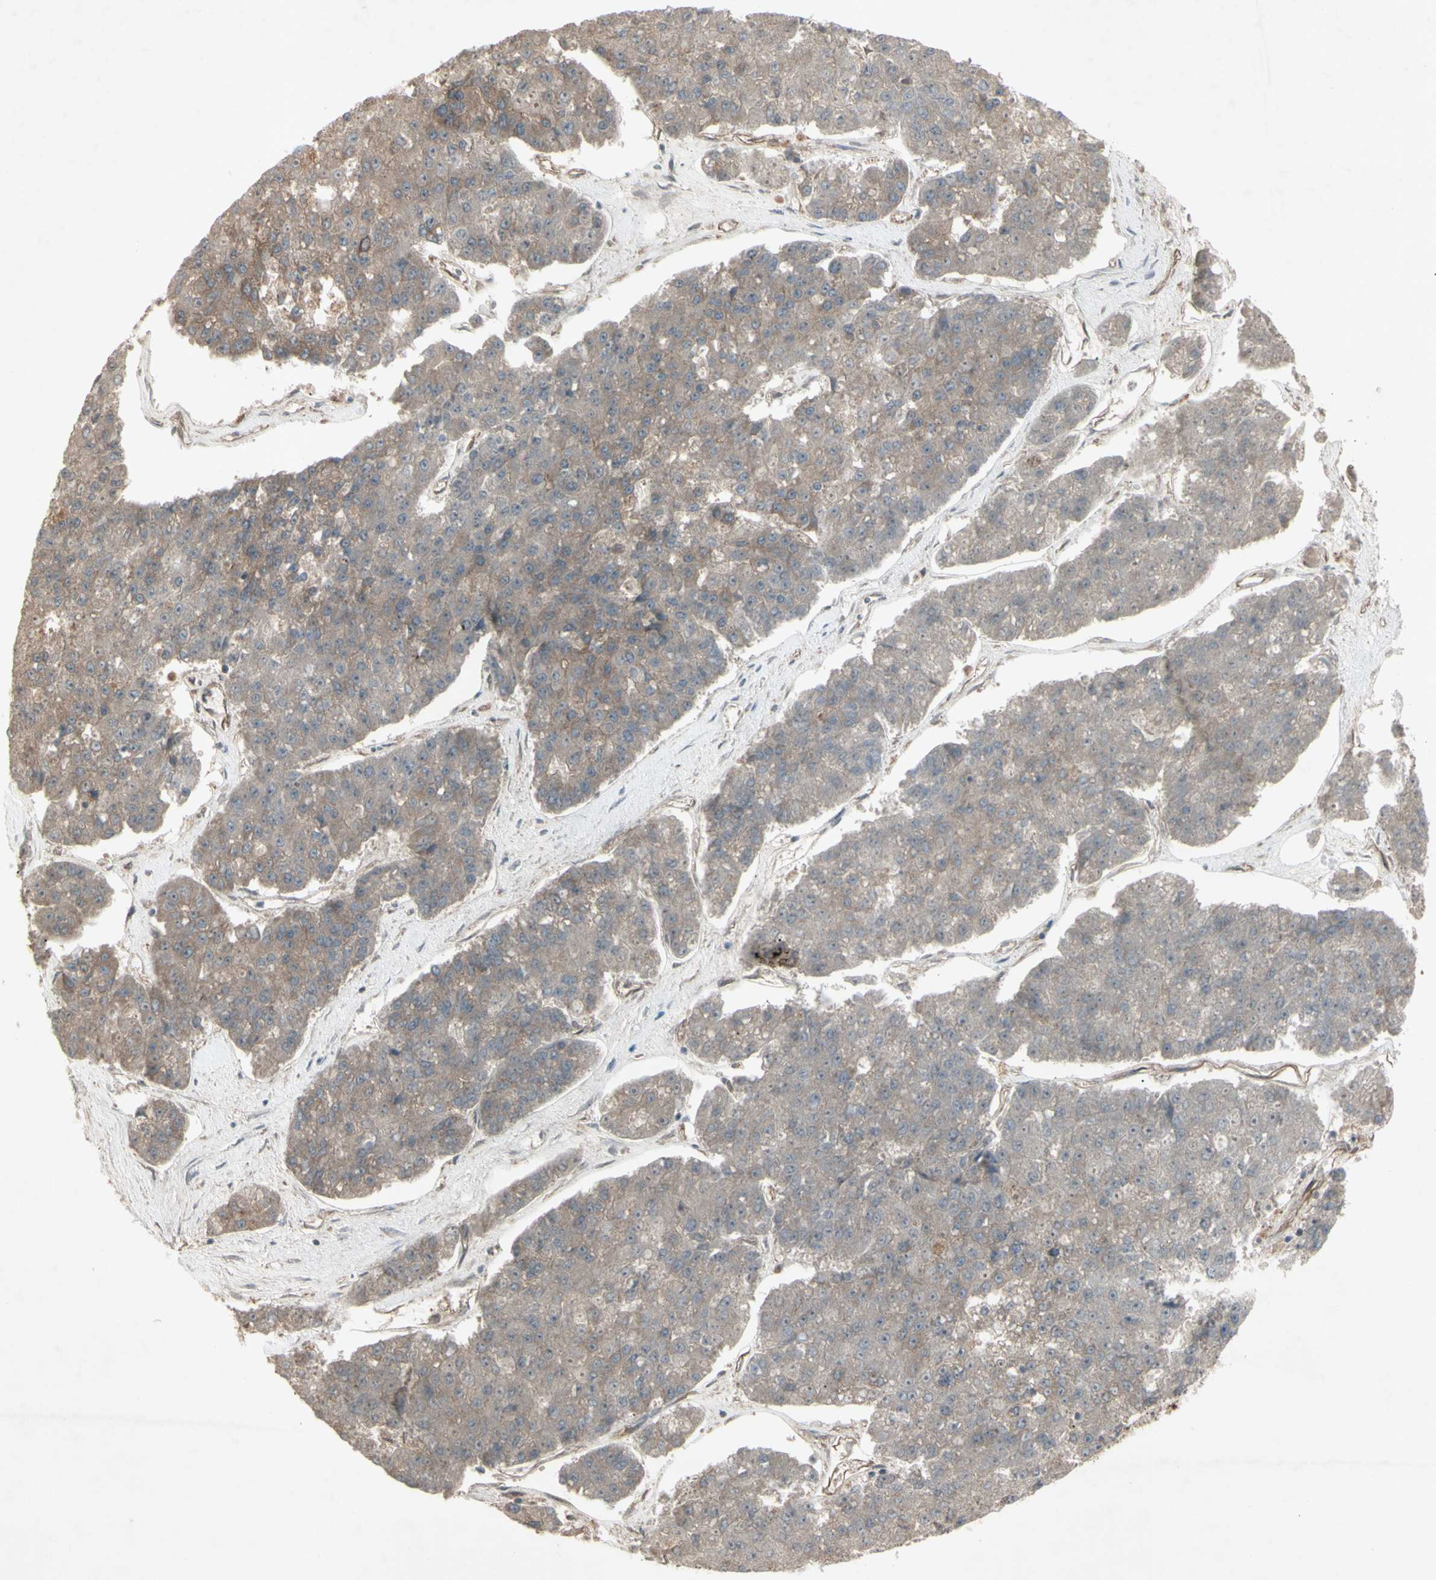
{"staining": {"intensity": "weak", "quantity": ">75%", "location": "cytoplasmic/membranous"}, "tissue": "pancreatic cancer", "cell_type": "Tumor cells", "image_type": "cancer", "snomed": [{"axis": "morphology", "description": "Adenocarcinoma, NOS"}, {"axis": "topography", "description": "Pancreas"}], "caption": "Pancreatic cancer (adenocarcinoma) stained with a brown dye reveals weak cytoplasmic/membranous positive expression in about >75% of tumor cells.", "gene": "JAG1", "patient": {"sex": "male", "age": 50}}